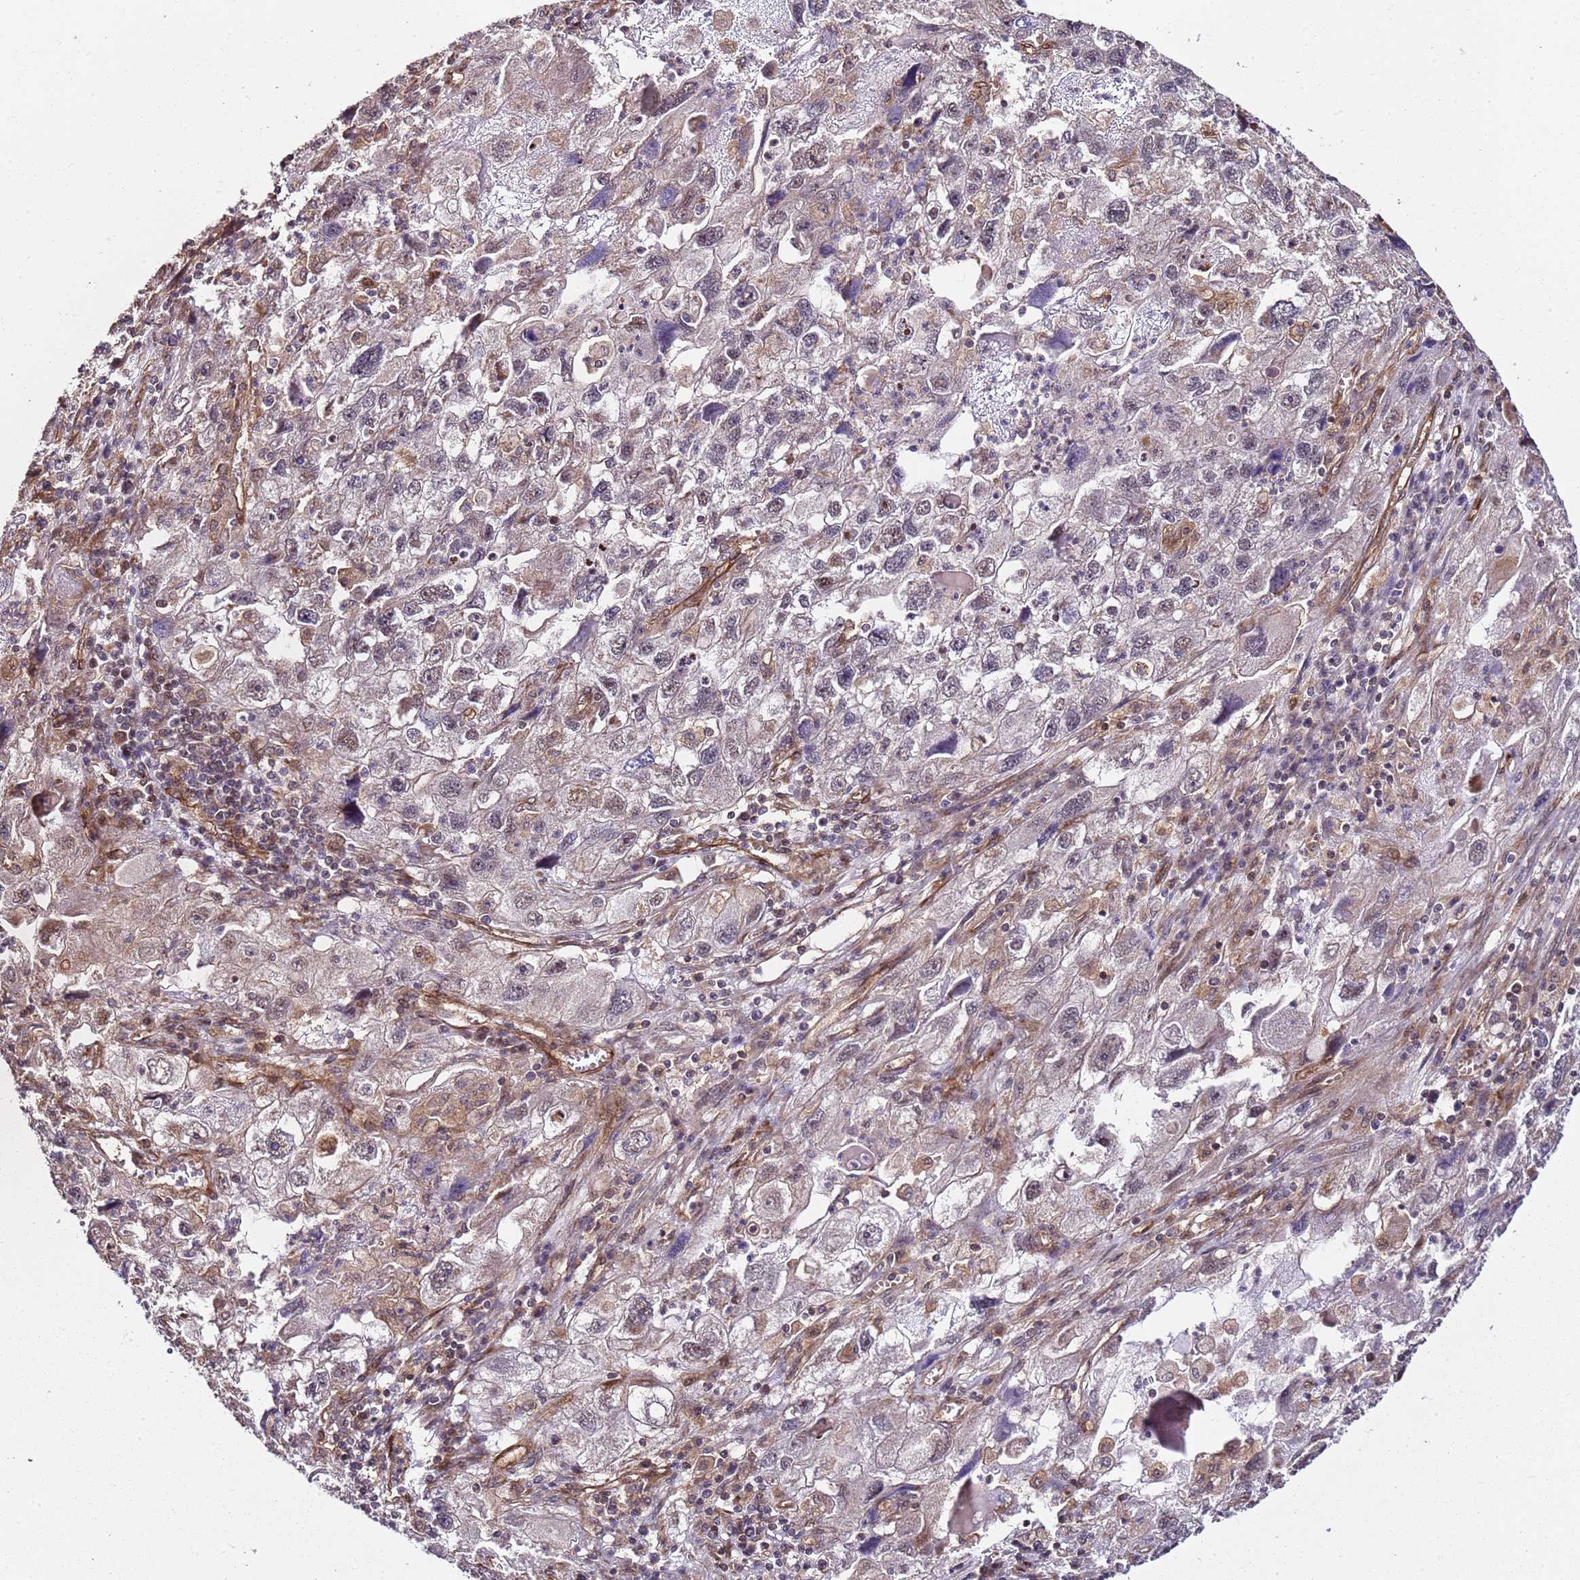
{"staining": {"intensity": "weak", "quantity": "<25%", "location": "cytoplasmic/membranous,nuclear"}, "tissue": "endometrial cancer", "cell_type": "Tumor cells", "image_type": "cancer", "snomed": [{"axis": "morphology", "description": "Adenocarcinoma, NOS"}, {"axis": "topography", "description": "Endometrium"}], "caption": "Immunohistochemistry photomicrograph of neoplastic tissue: endometrial cancer (adenocarcinoma) stained with DAB displays no significant protein positivity in tumor cells.", "gene": "CCNYL1", "patient": {"sex": "female", "age": 49}}